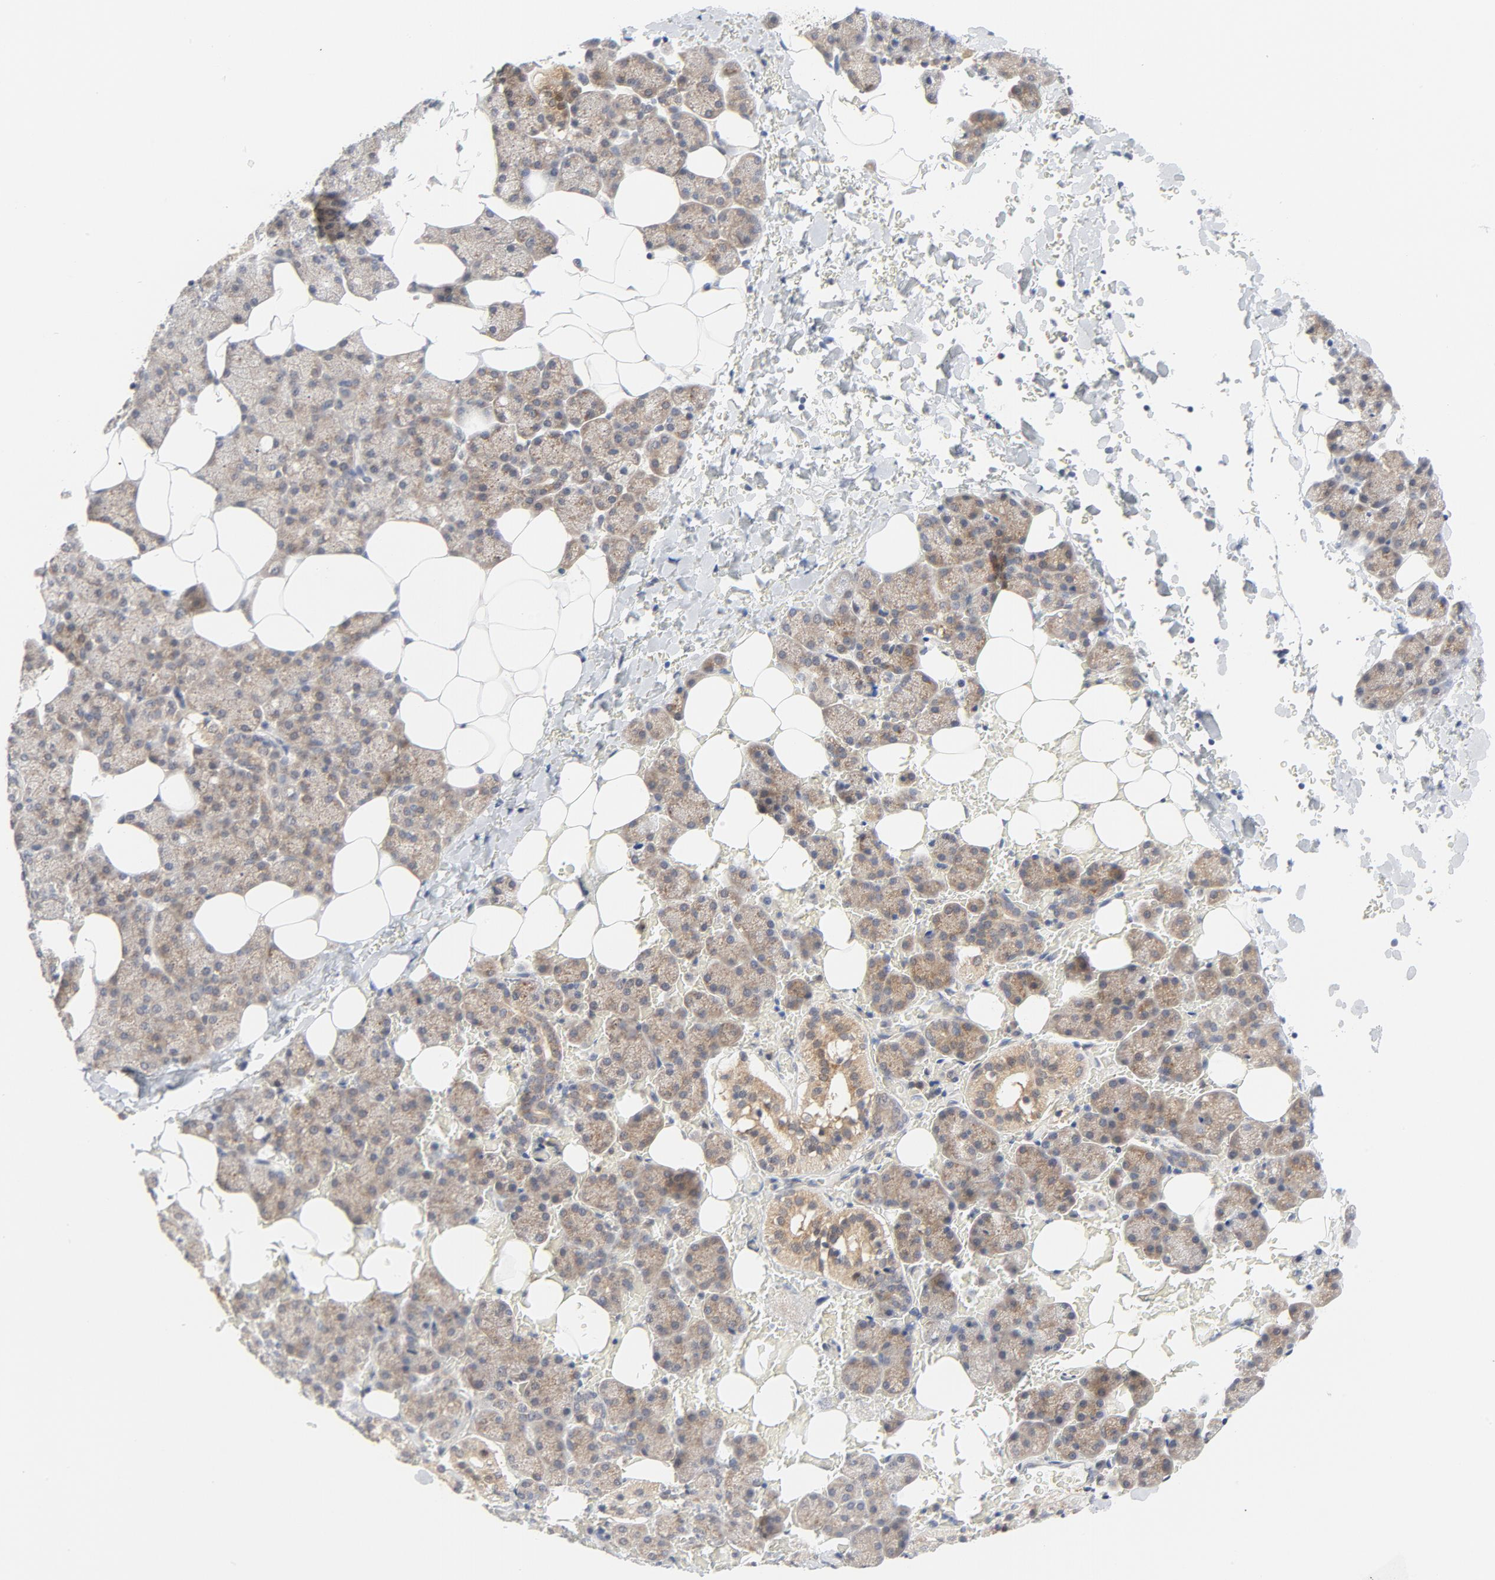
{"staining": {"intensity": "moderate", "quantity": ">75%", "location": "cytoplasmic/membranous"}, "tissue": "salivary gland", "cell_type": "Glandular cells", "image_type": "normal", "snomed": [{"axis": "morphology", "description": "Normal tissue, NOS"}, {"axis": "topography", "description": "Lymph node"}, {"axis": "topography", "description": "Salivary gland"}], "caption": "The immunohistochemical stain shows moderate cytoplasmic/membranous positivity in glandular cells of normal salivary gland.", "gene": "BAD", "patient": {"sex": "male", "age": 8}}